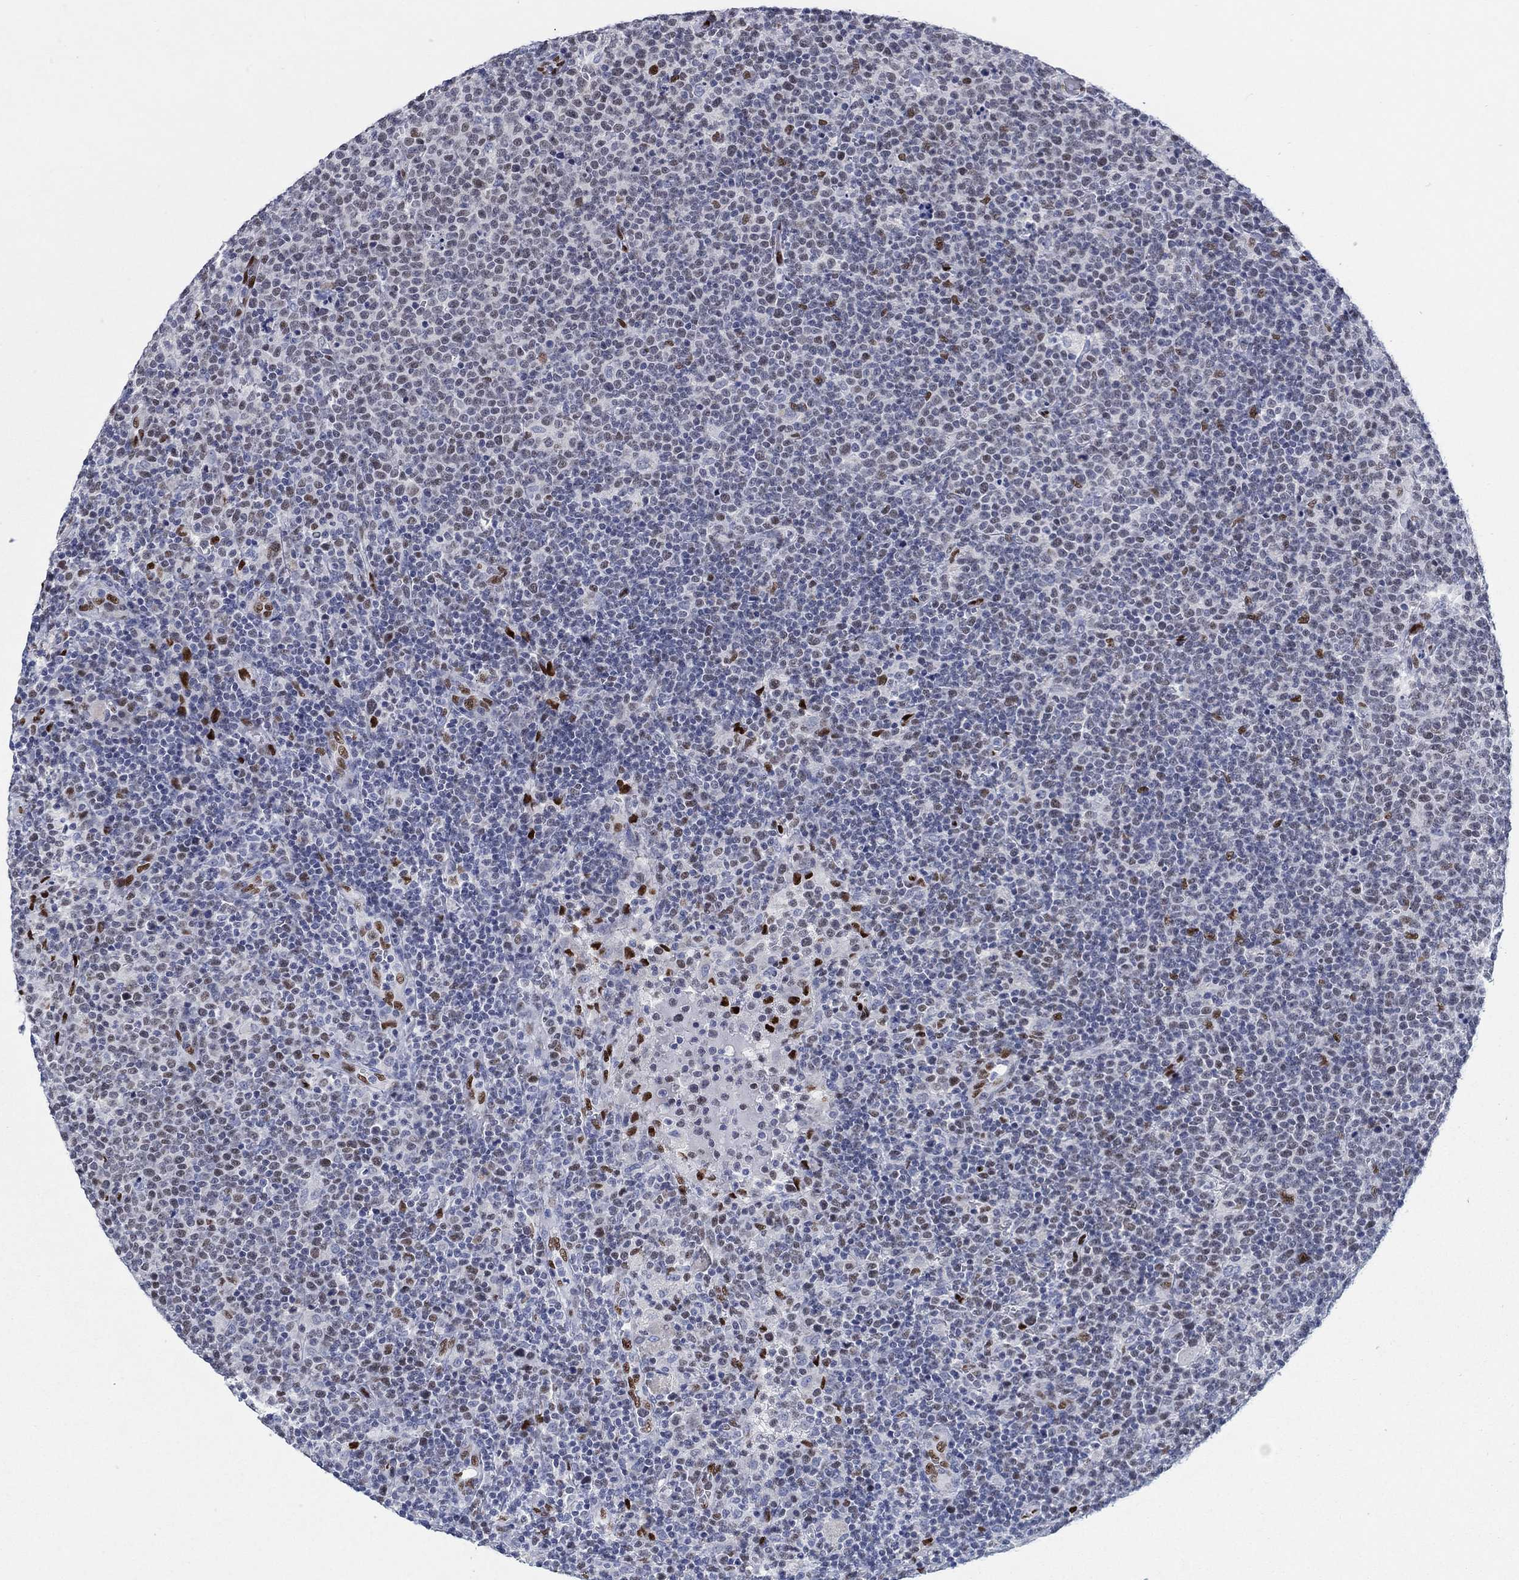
{"staining": {"intensity": "moderate", "quantity": "<25%", "location": "nuclear"}, "tissue": "lymphoma", "cell_type": "Tumor cells", "image_type": "cancer", "snomed": [{"axis": "morphology", "description": "Malignant lymphoma, non-Hodgkin's type, High grade"}, {"axis": "topography", "description": "Lymph node"}], "caption": "A brown stain highlights moderate nuclear expression of a protein in human high-grade malignant lymphoma, non-Hodgkin's type tumor cells.", "gene": "ZEB1", "patient": {"sex": "male", "age": 61}}